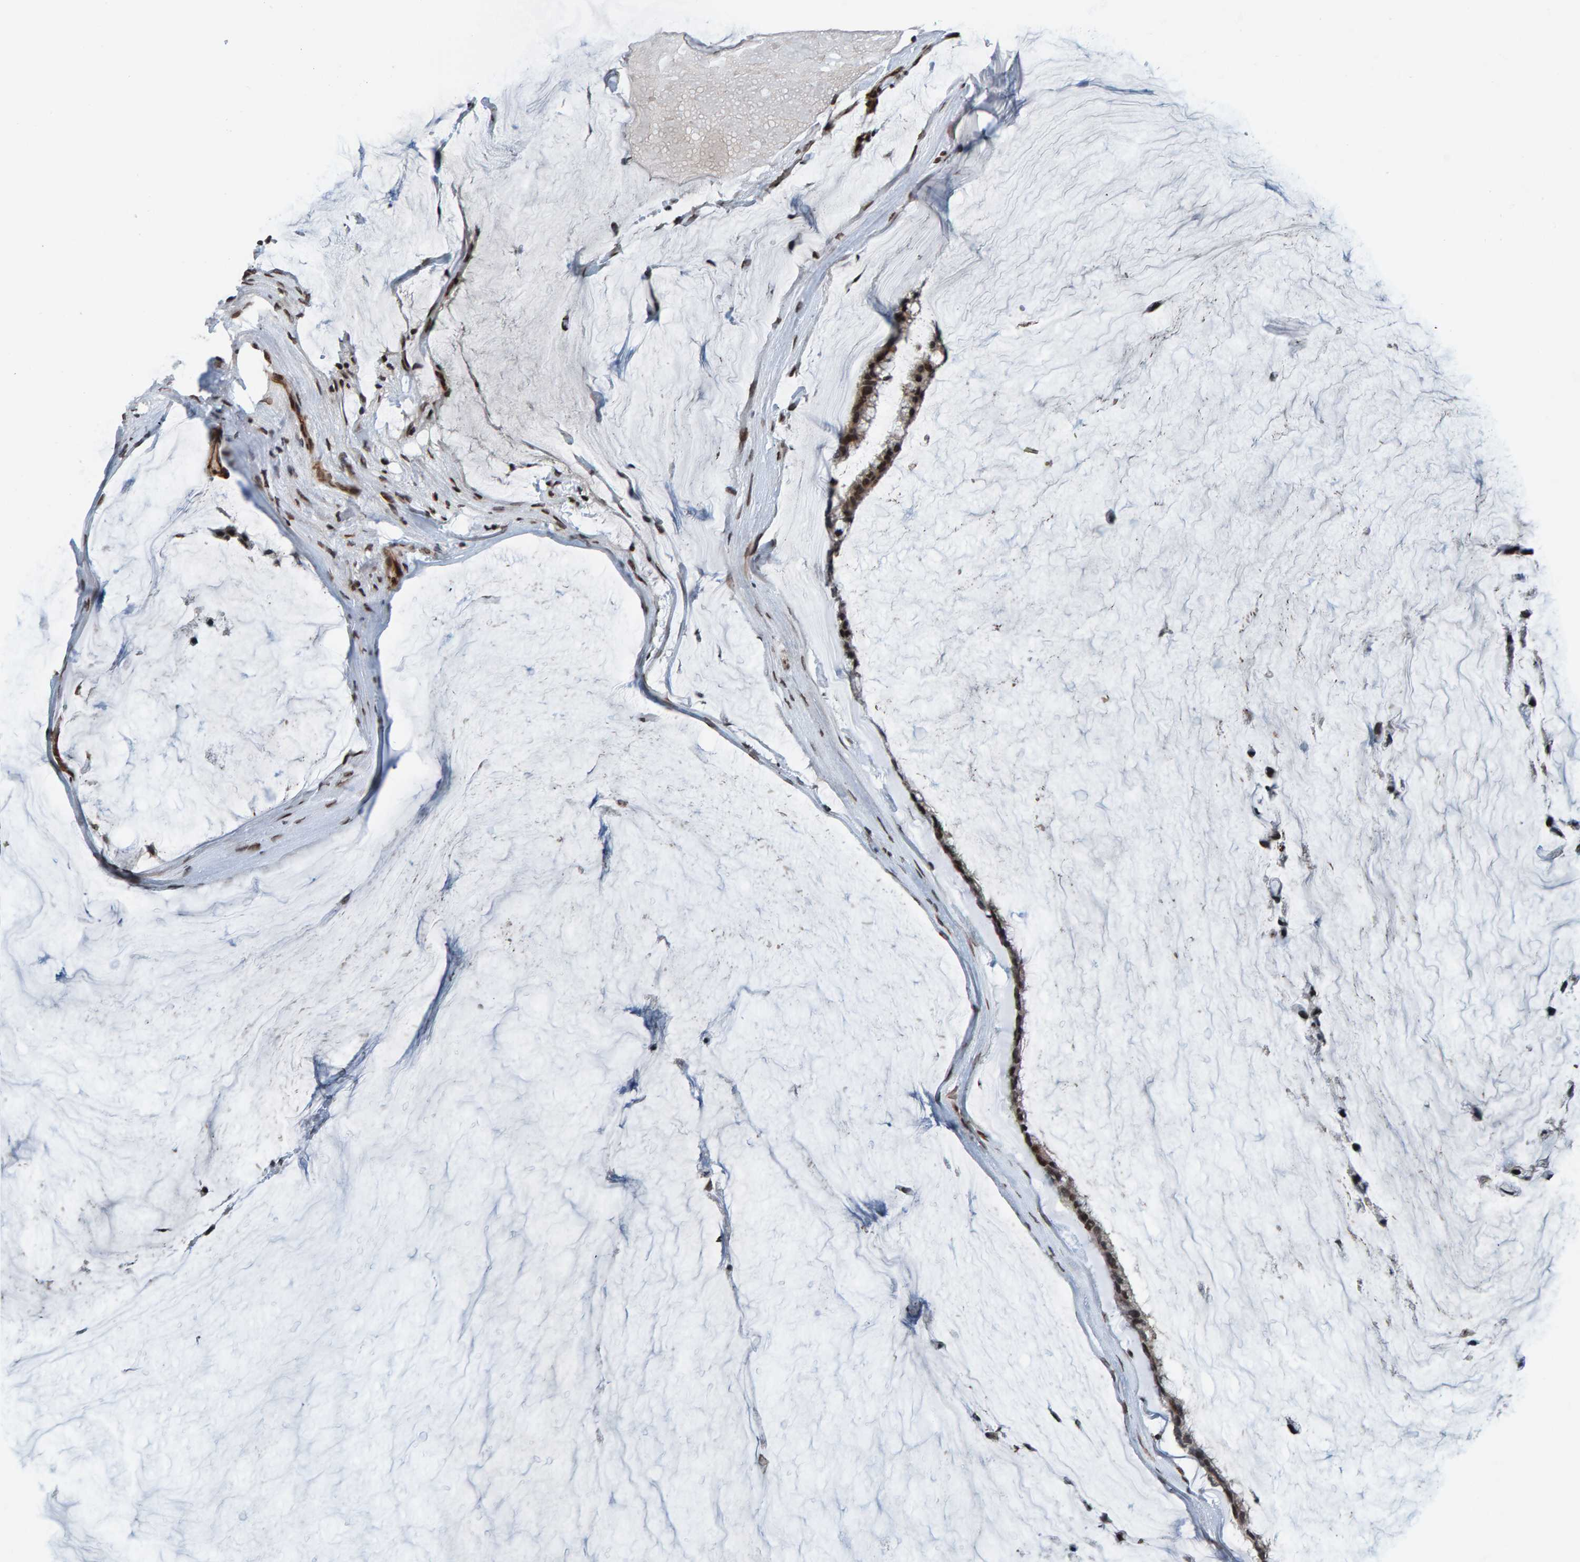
{"staining": {"intensity": "moderate", "quantity": ">75%", "location": "cytoplasmic/membranous,nuclear"}, "tissue": "ovarian cancer", "cell_type": "Tumor cells", "image_type": "cancer", "snomed": [{"axis": "morphology", "description": "Cystadenocarcinoma, mucinous, NOS"}, {"axis": "topography", "description": "Ovary"}], "caption": "Immunohistochemical staining of human ovarian mucinous cystadenocarcinoma reveals medium levels of moderate cytoplasmic/membranous and nuclear staining in about >75% of tumor cells.", "gene": "ZNF366", "patient": {"sex": "female", "age": 39}}